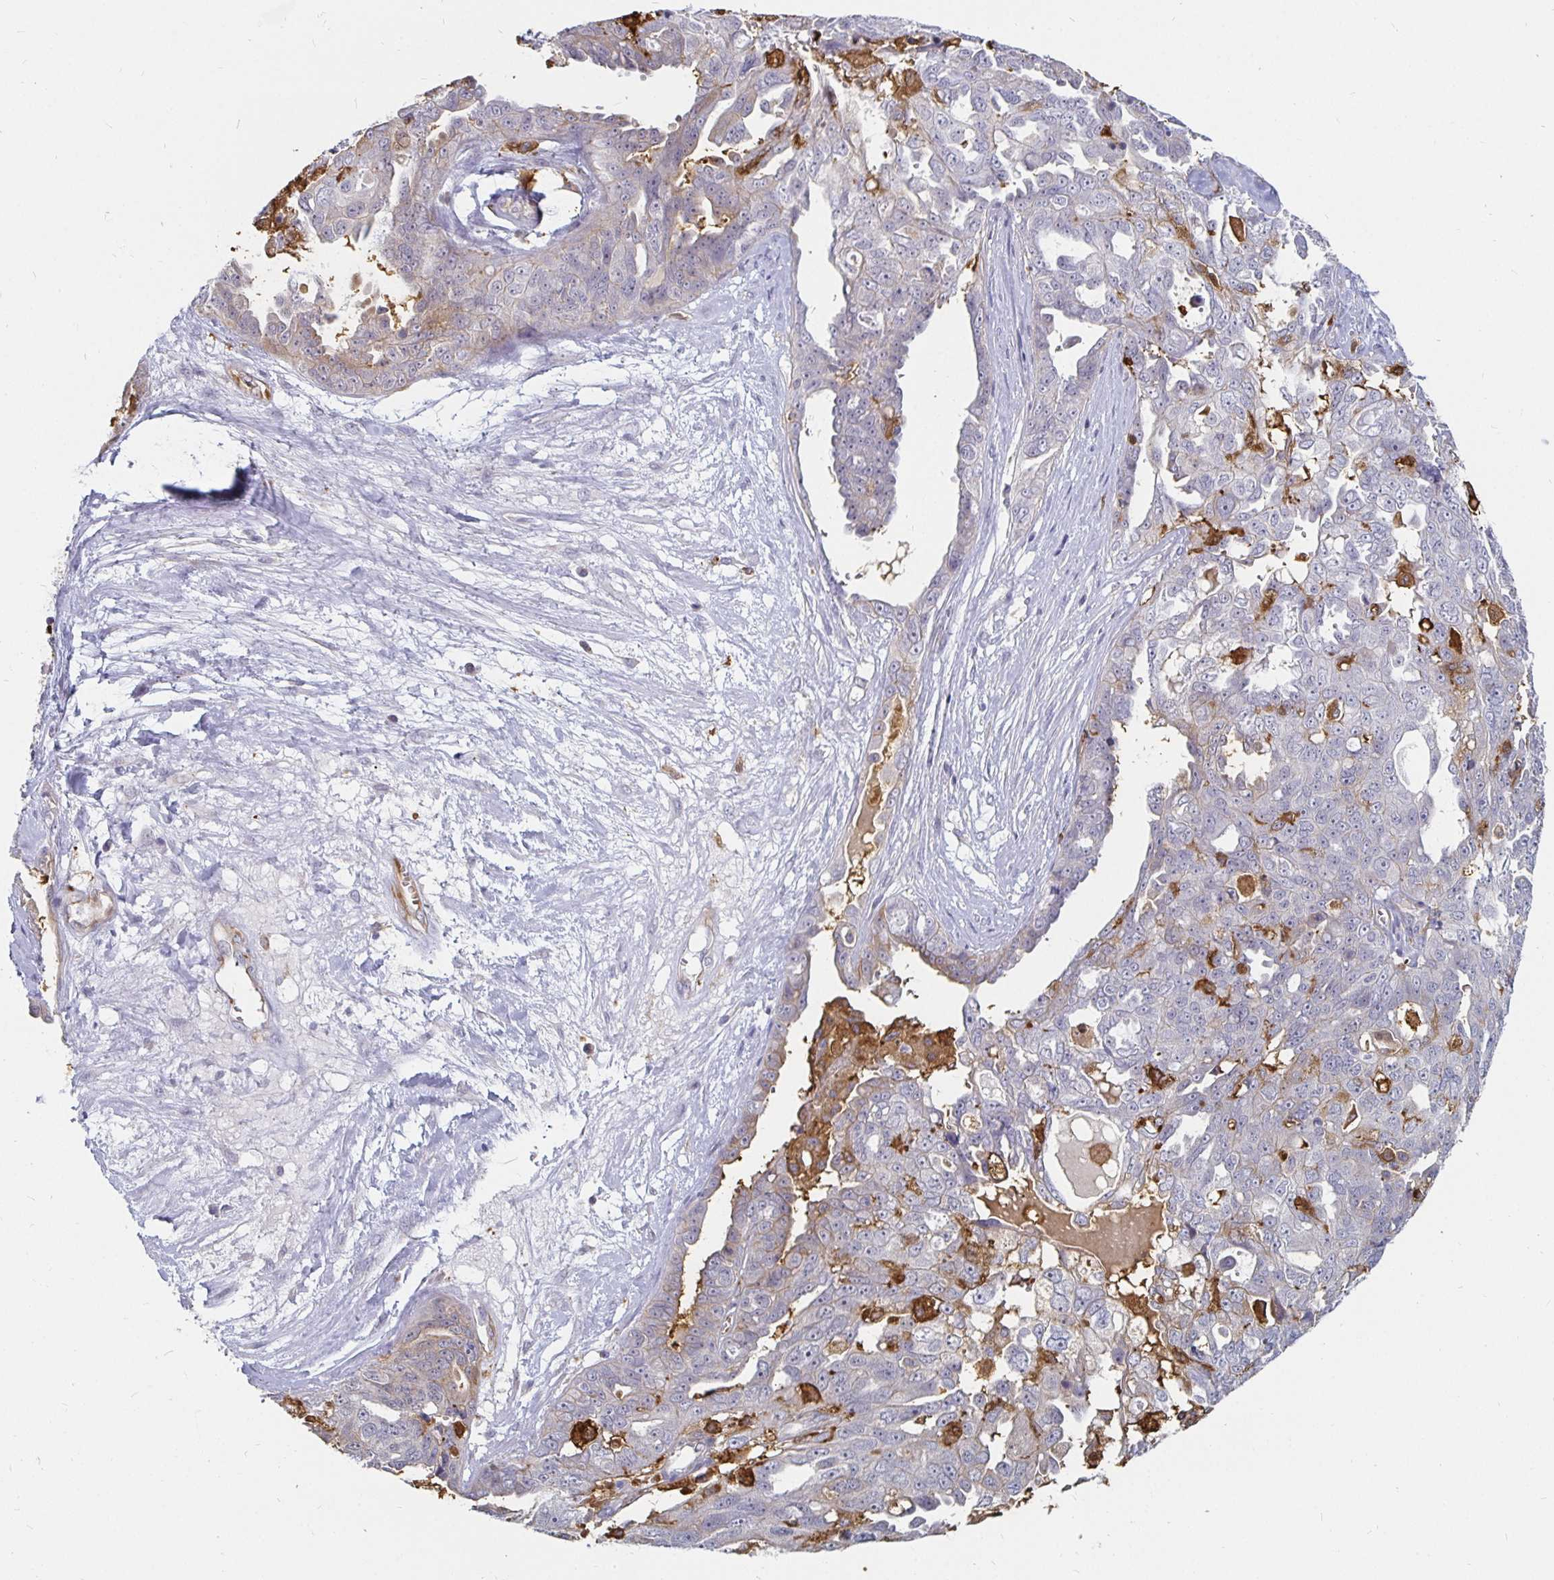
{"staining": {"intensity": "weak", "quantity": "<25%", "location": "cytoplasmic/membranous"}, "tissue": "ovarian cancer", "cell_type": "Tumor cells", "image_type": "cancer", "snomed": [{"axis": "morphology", "description": "Carcinoma, endometroid"}, {"axis": "topography", "description": "Ovary"}], "caption": "A high-resolution histopathology image shows IHC staining of endometroid carcinoma (ovarian), which shows no significant positivity in tumor cells.", "gene": "CCDC85A", "patient": {"sex": "female", "age": 70}}